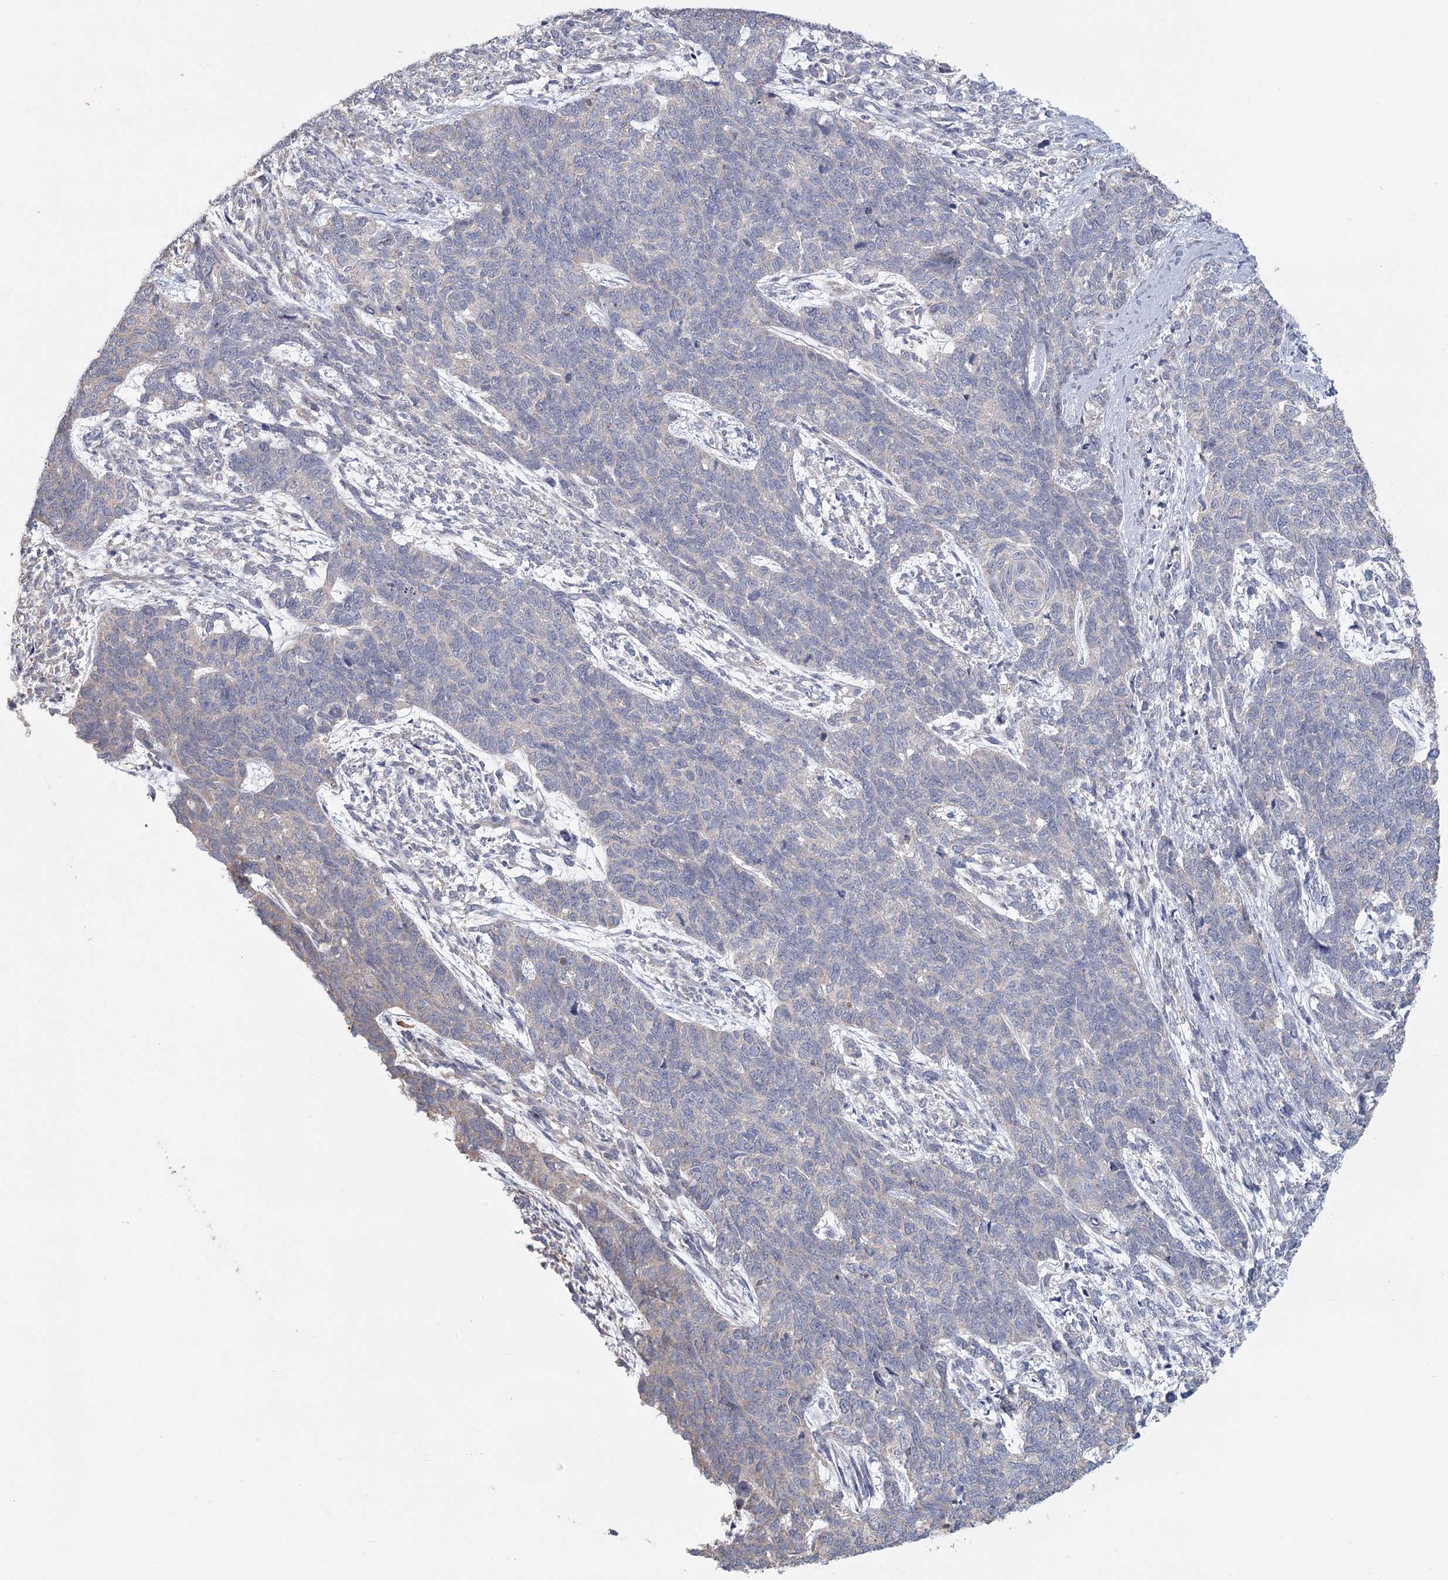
{"staining": {"intensity": "negative", "quantity": "none", "location": "none"}, "tissue": "cervical cancer", "cell_type": "Tumor cells", "image_type": "cancer", "snomed": [{"axis": "morphology", "description": "Squamous cell carcinoma, NOS"}, {"axis": "topography", "description": "Cervix"}], "caption": "Photomicrograph shows no protein expression in tumor cells of cervical cancer tissue.", "gene": "CNTLN", "patient": {"sex": "female", "age": 63}}